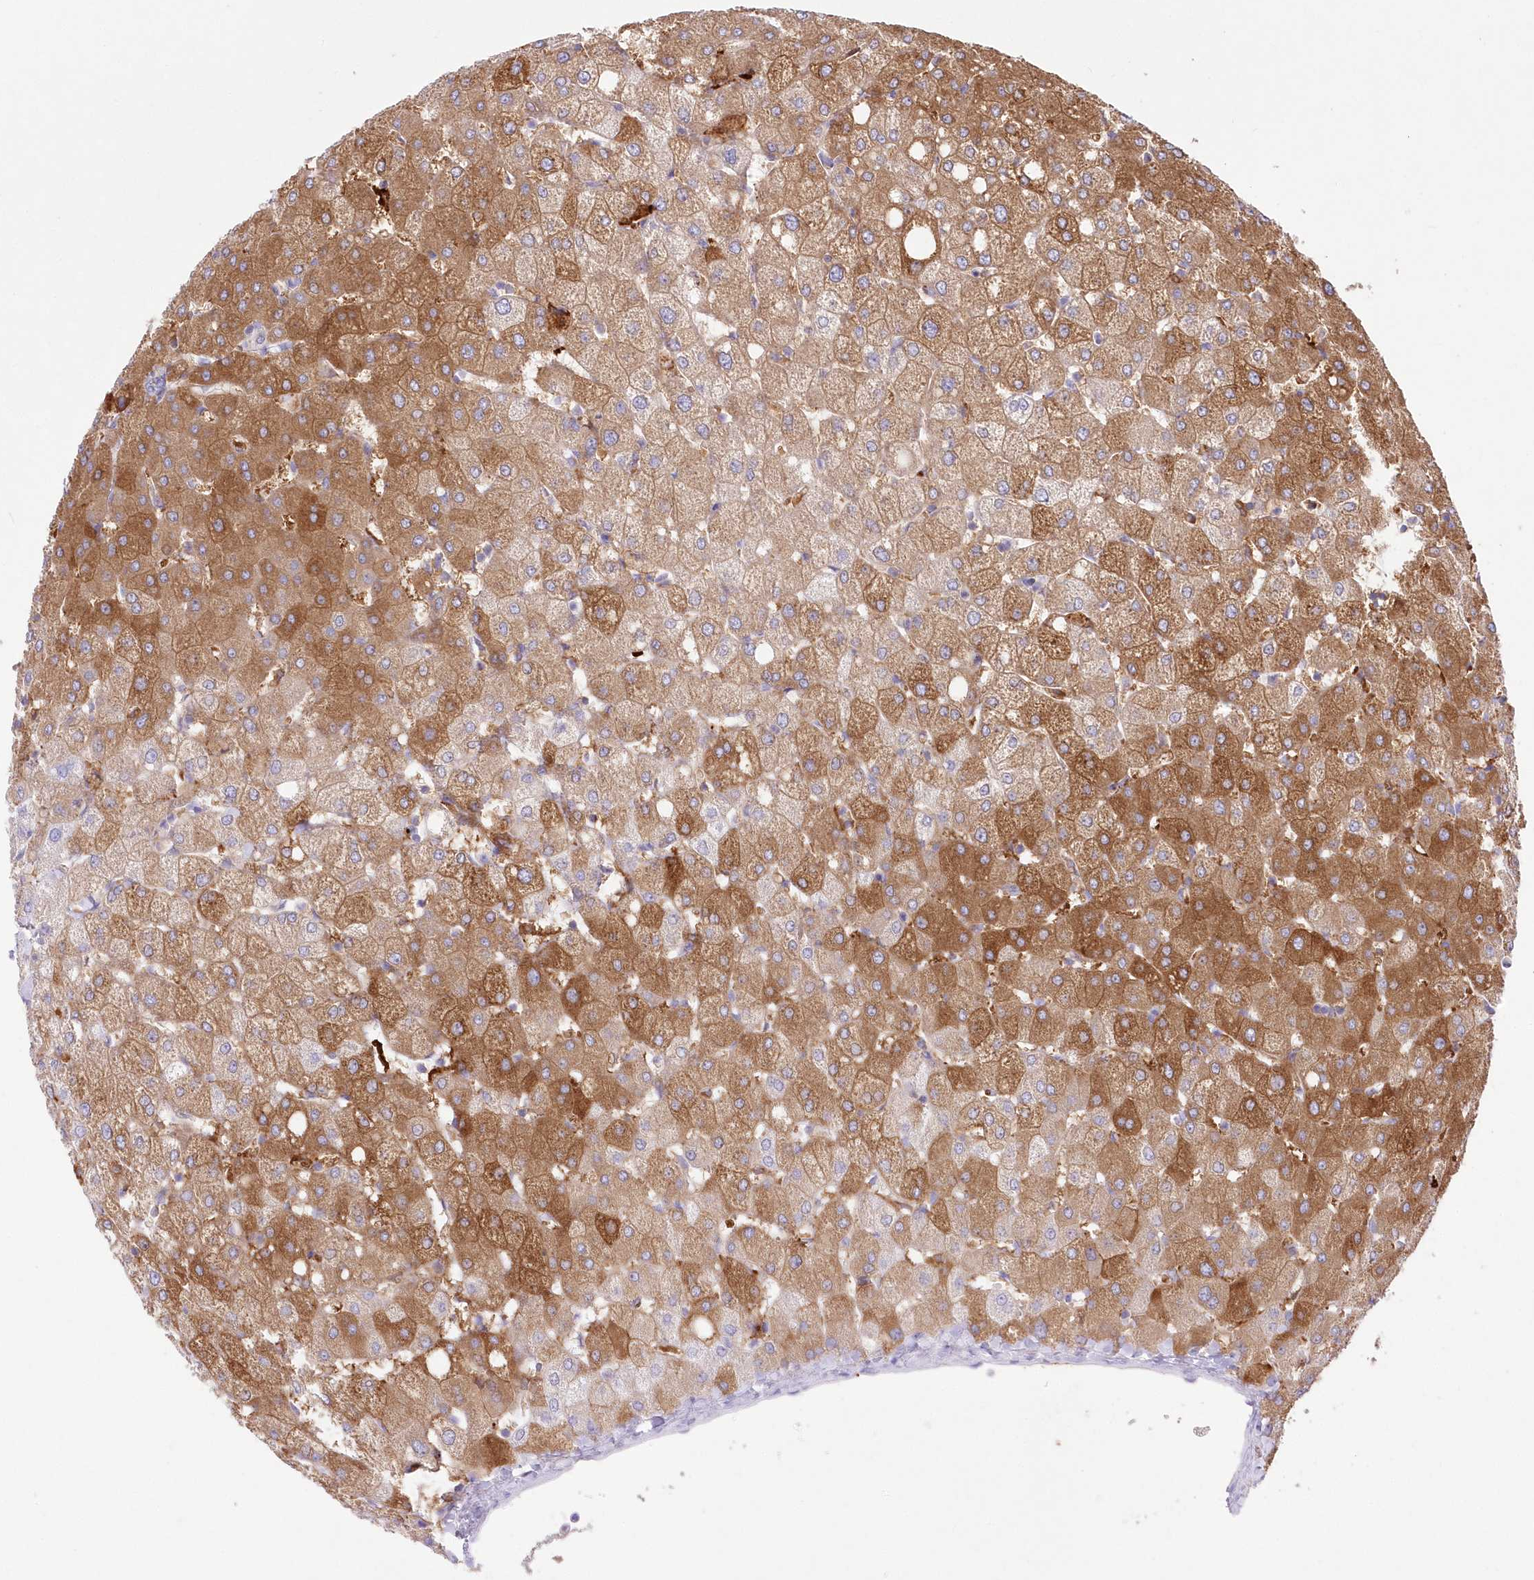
{"staining": {"intensity": "negative", "quantity": "none", "location": "none"}, "tissue": "liver", "cell_type": "Cholangiocytes", "image_type": "normal", "snomed": [{"axis": "morphology", "description": "Normal tissue, NOS"}, {"axis": "topography", "description": "Liver"}], "caption": "Unremarkable liver was stained to show a protein in brown. There is no significant expression in cholangiocytes. (Brightfield microscopy of DAB immunohistochemistry at high magnification).", "gene": "DNAJC19", "patient": {"sex": "female", "age": 54}}